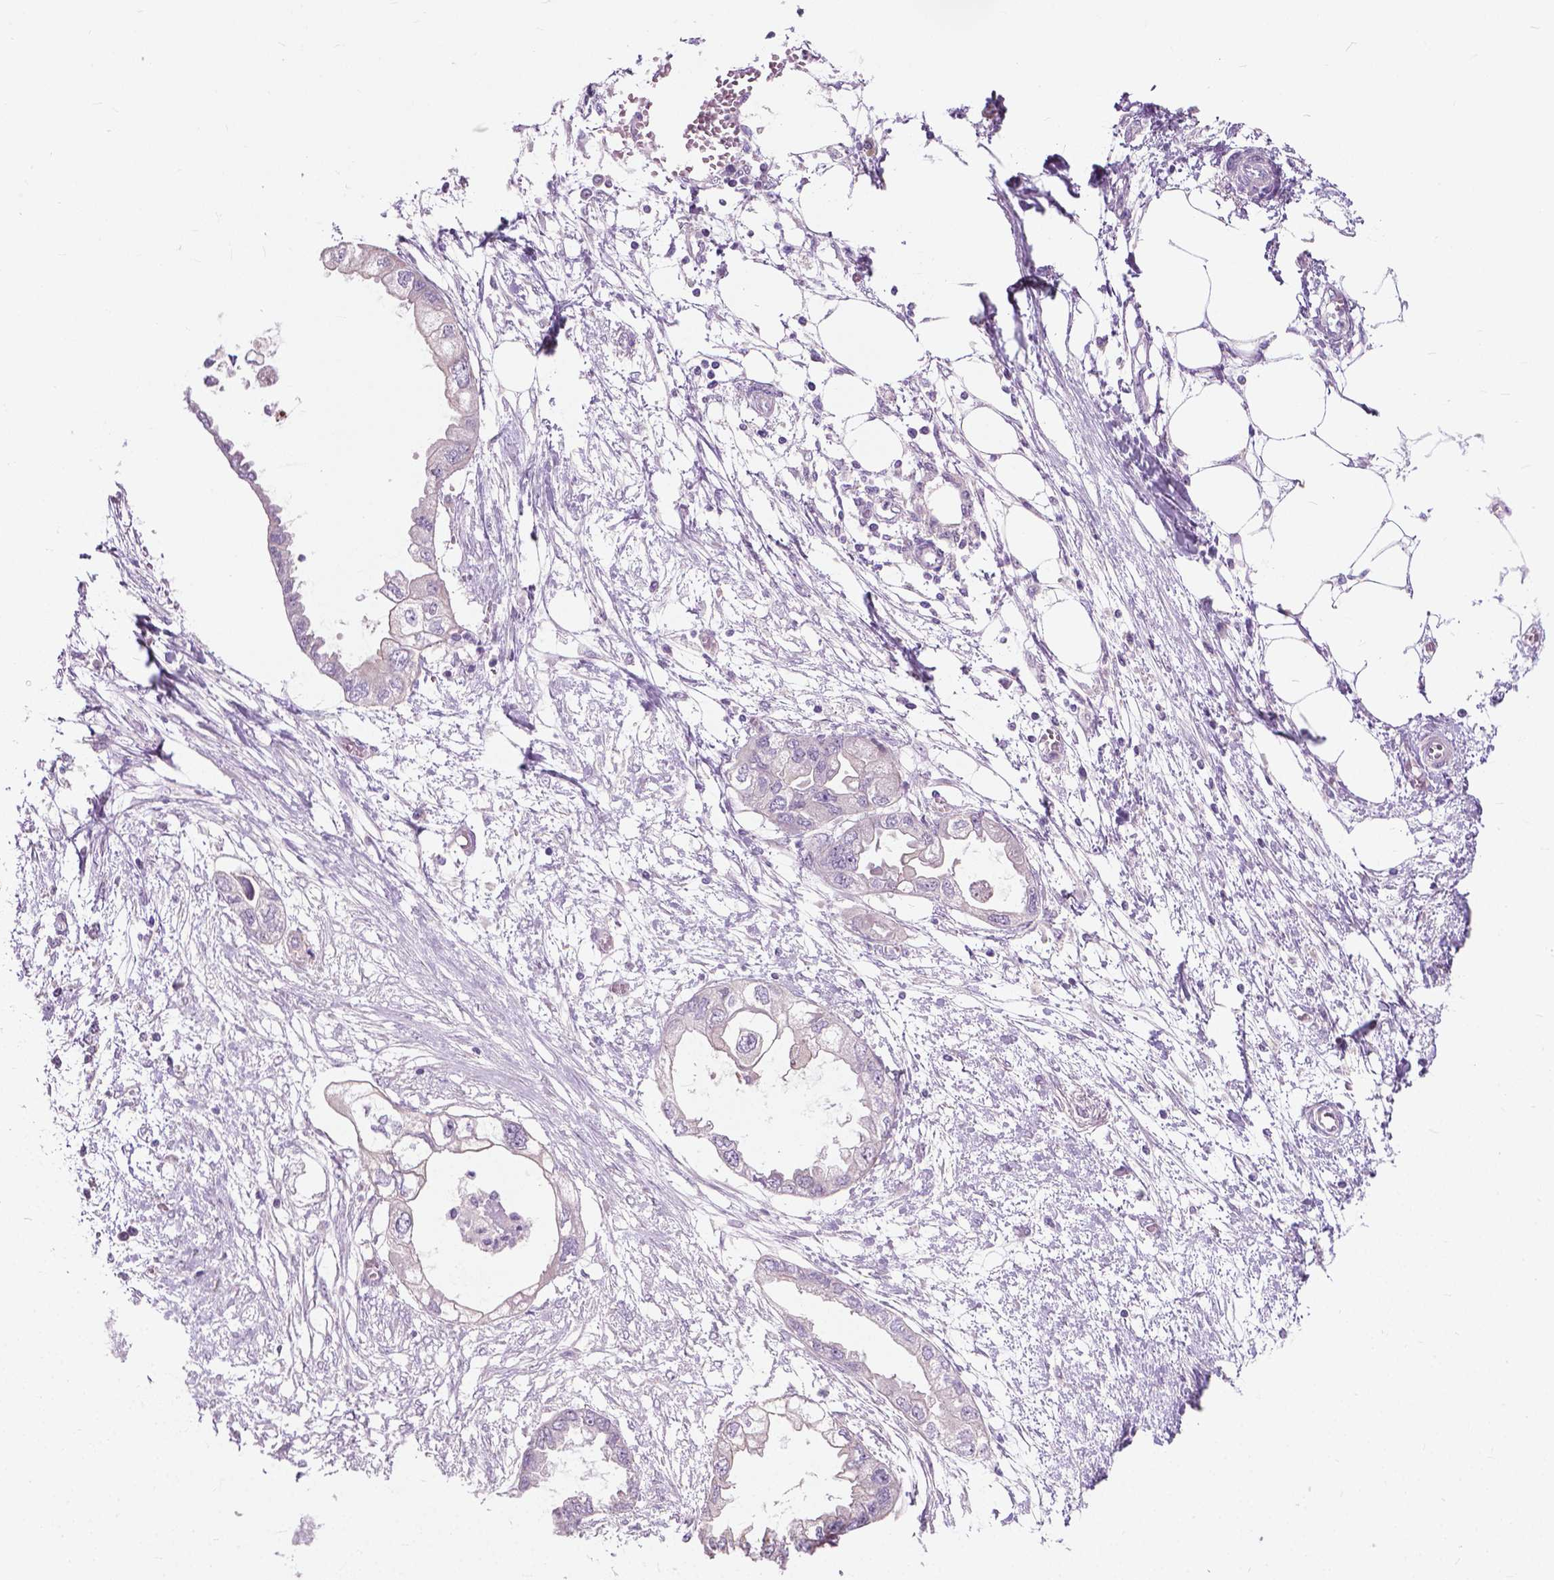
{"staining": {"intensity": "negative", "quantity": "none", "location": "none"}, "tissue": "endometrial cancer", "cell_type": "Tumor cells", "image_type": "cancer", "snomed": [{"axis": "morphology", "description": "Adenocarcinoma, NOS"}, {"axis": "morphology", "description": "Adenocarcinoma, metastatic, NOS"}, {"axis": "topography", "description": "Adipose tissue"}, {"axis": "topography", "description": "Endometrium"}], "caption": "Tumor cells show no significant protein expression in adenocarcinoma (endometrial).", "gene": "MZT1", "patient": {"sex": "female", "age": 67}}